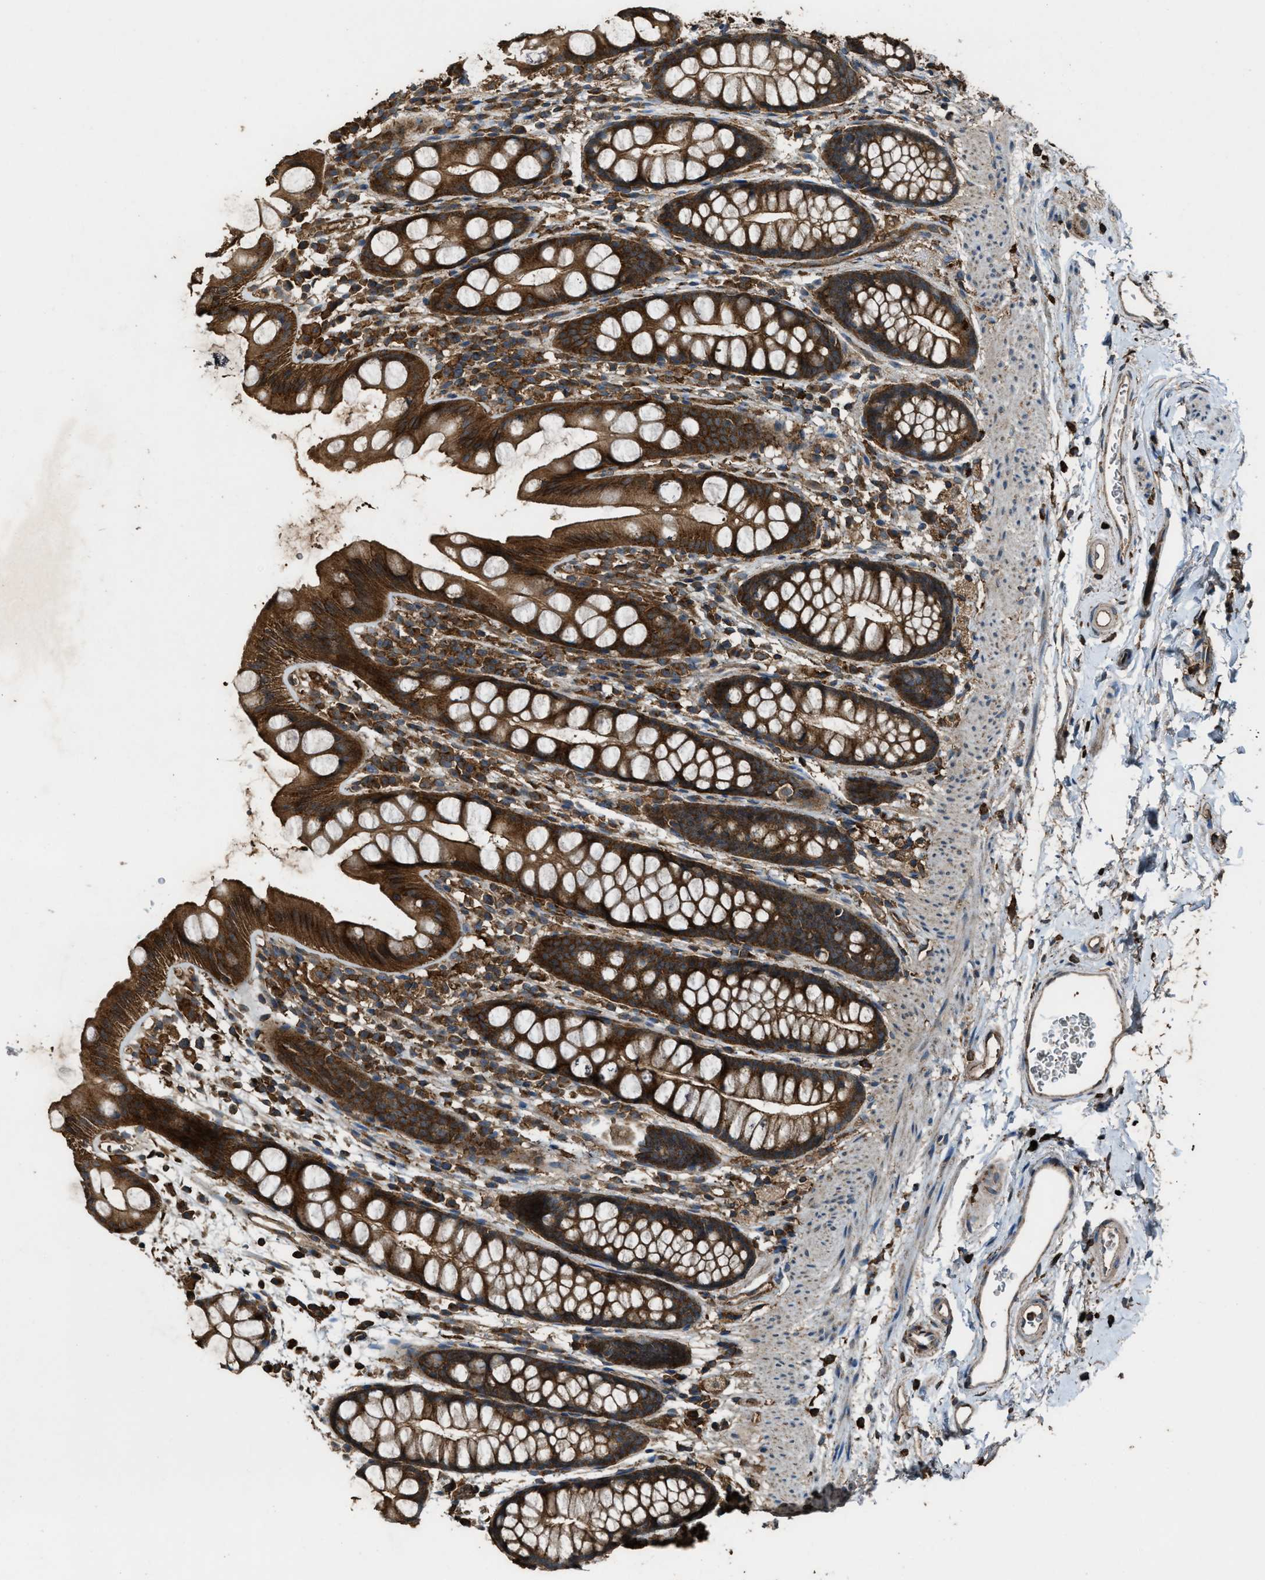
{"staining": {"intensity": "strong", "quantity": ">75%", "location": "cytoplasmic/membranous"}, "tissue": "rectum", "cell_type": "Glandular cells", "image_type": "normal", "snomed": [{"axis": "morphology", "description": "Normal tissue, NOS"}, {"axis": "topography", "description": "Rectum"}], "caption": "About >75% of glandular cells in normal human rectum exhibit strong cytoplasmic/membranous protein positivity as visualized by brown immunohistochemical staining.", "gene": "MAP3K8", "patient": {"sex": "female", "age": 65}}